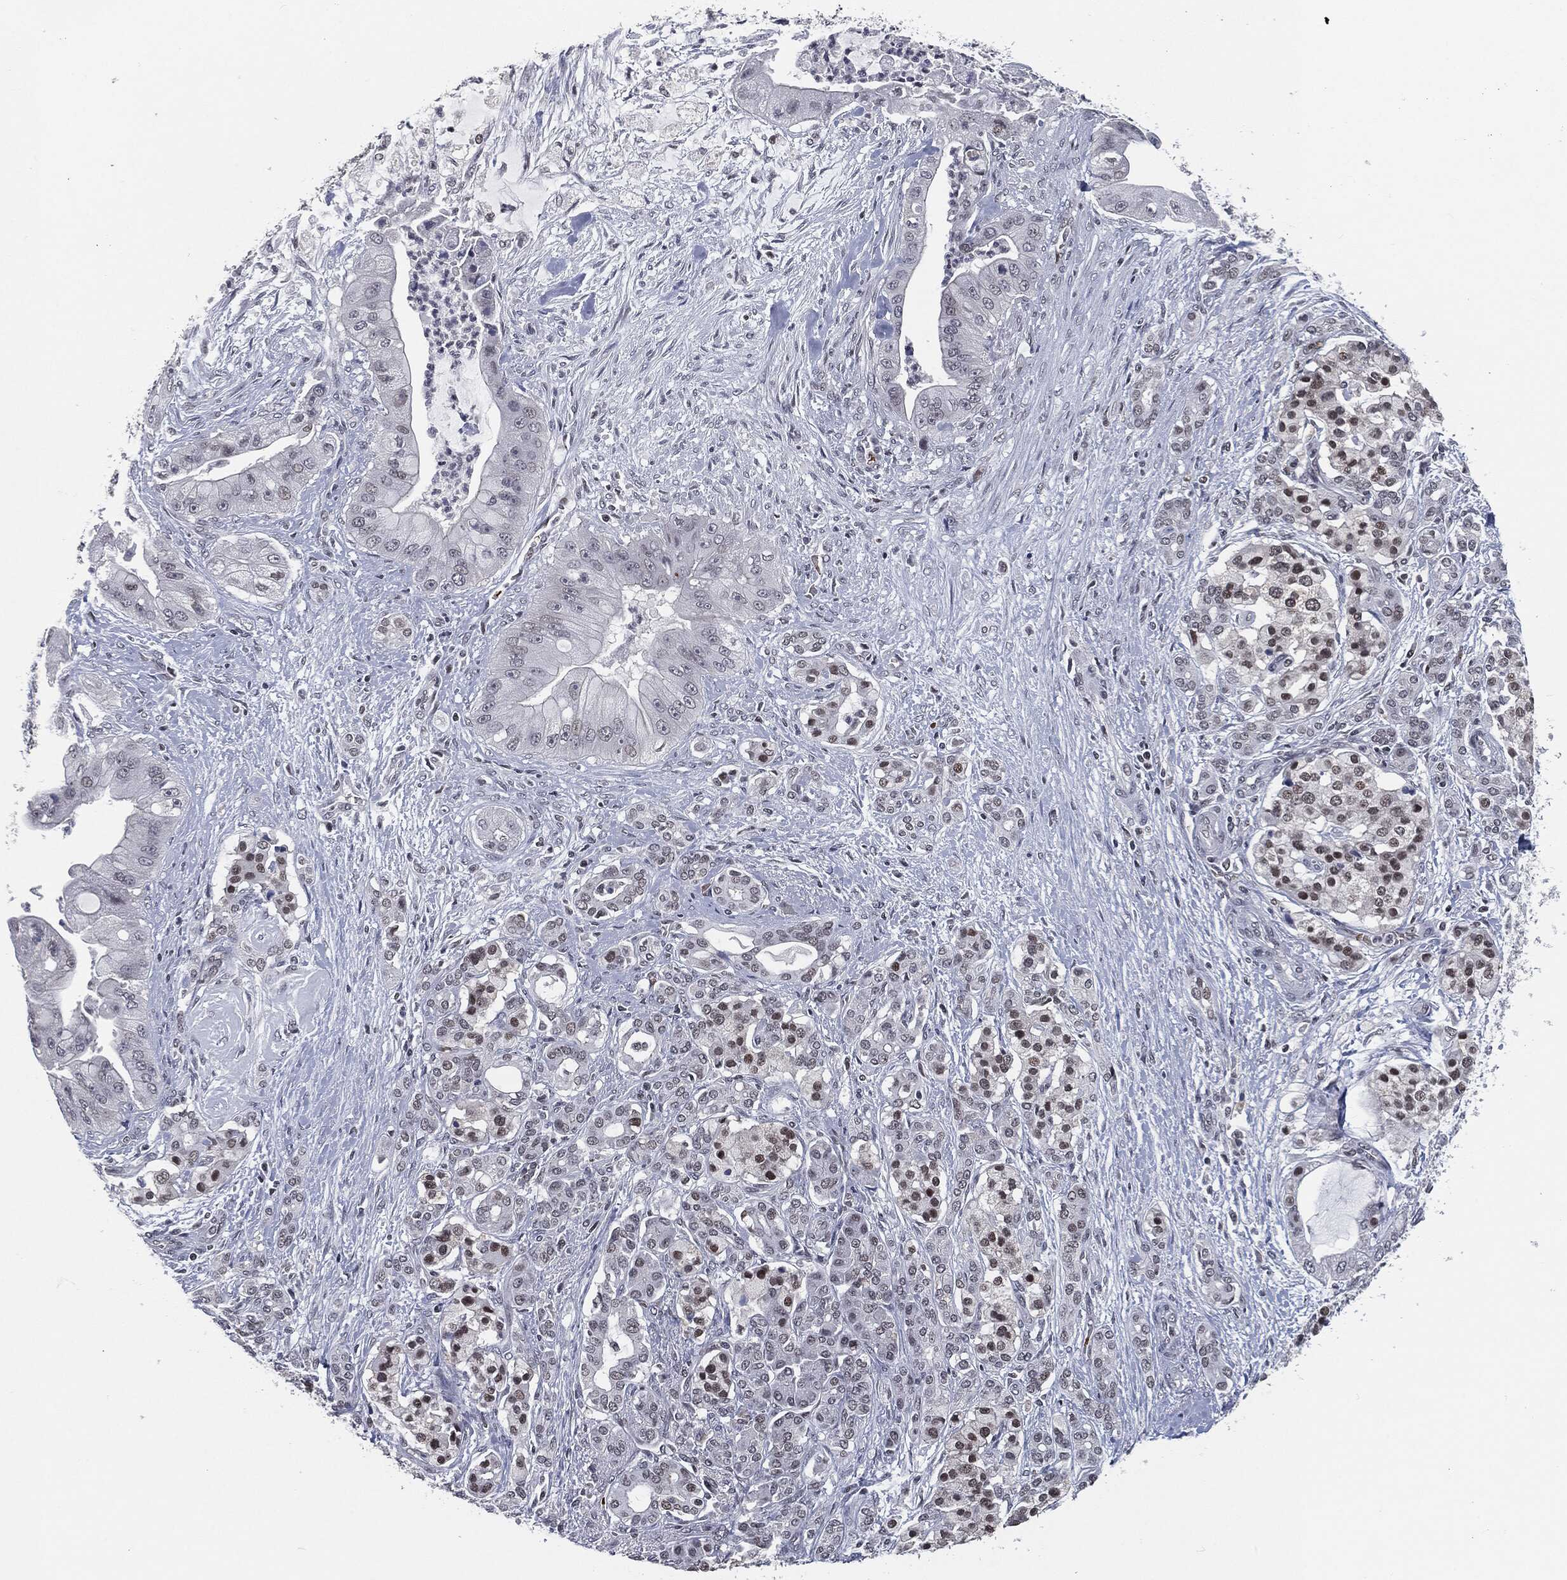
{"staining": {"intensity": "strong", "quantity": "<25%", "location": "nuclear"}, "tissue": "pancreatic cancer", "cell_type": "Tumor cells", "image_type": "cancer", "snomed": [{"axis": "morphology", "description": "Normal tissue, NOS"}, {"axis": "morphology", "description": "Inflammation, NOS"}, {"axis": "morphology", "description": "Adenocarcinoma, NOS"}, {"axis": "topography", "description": "Pancreas"}], "caption": "Immunohistochemistry (IHC) micrograph of neoplastic tissue: human adenocarcinoma (pancreatic) stained using immunohistochemistry displays medium levels of strong protein expression localized specifically in the nuclear of tumor cells, appearing as a nuclear brown color.", "gene": "ANXA1", "patient": {"sex": "male", "age": 57}}